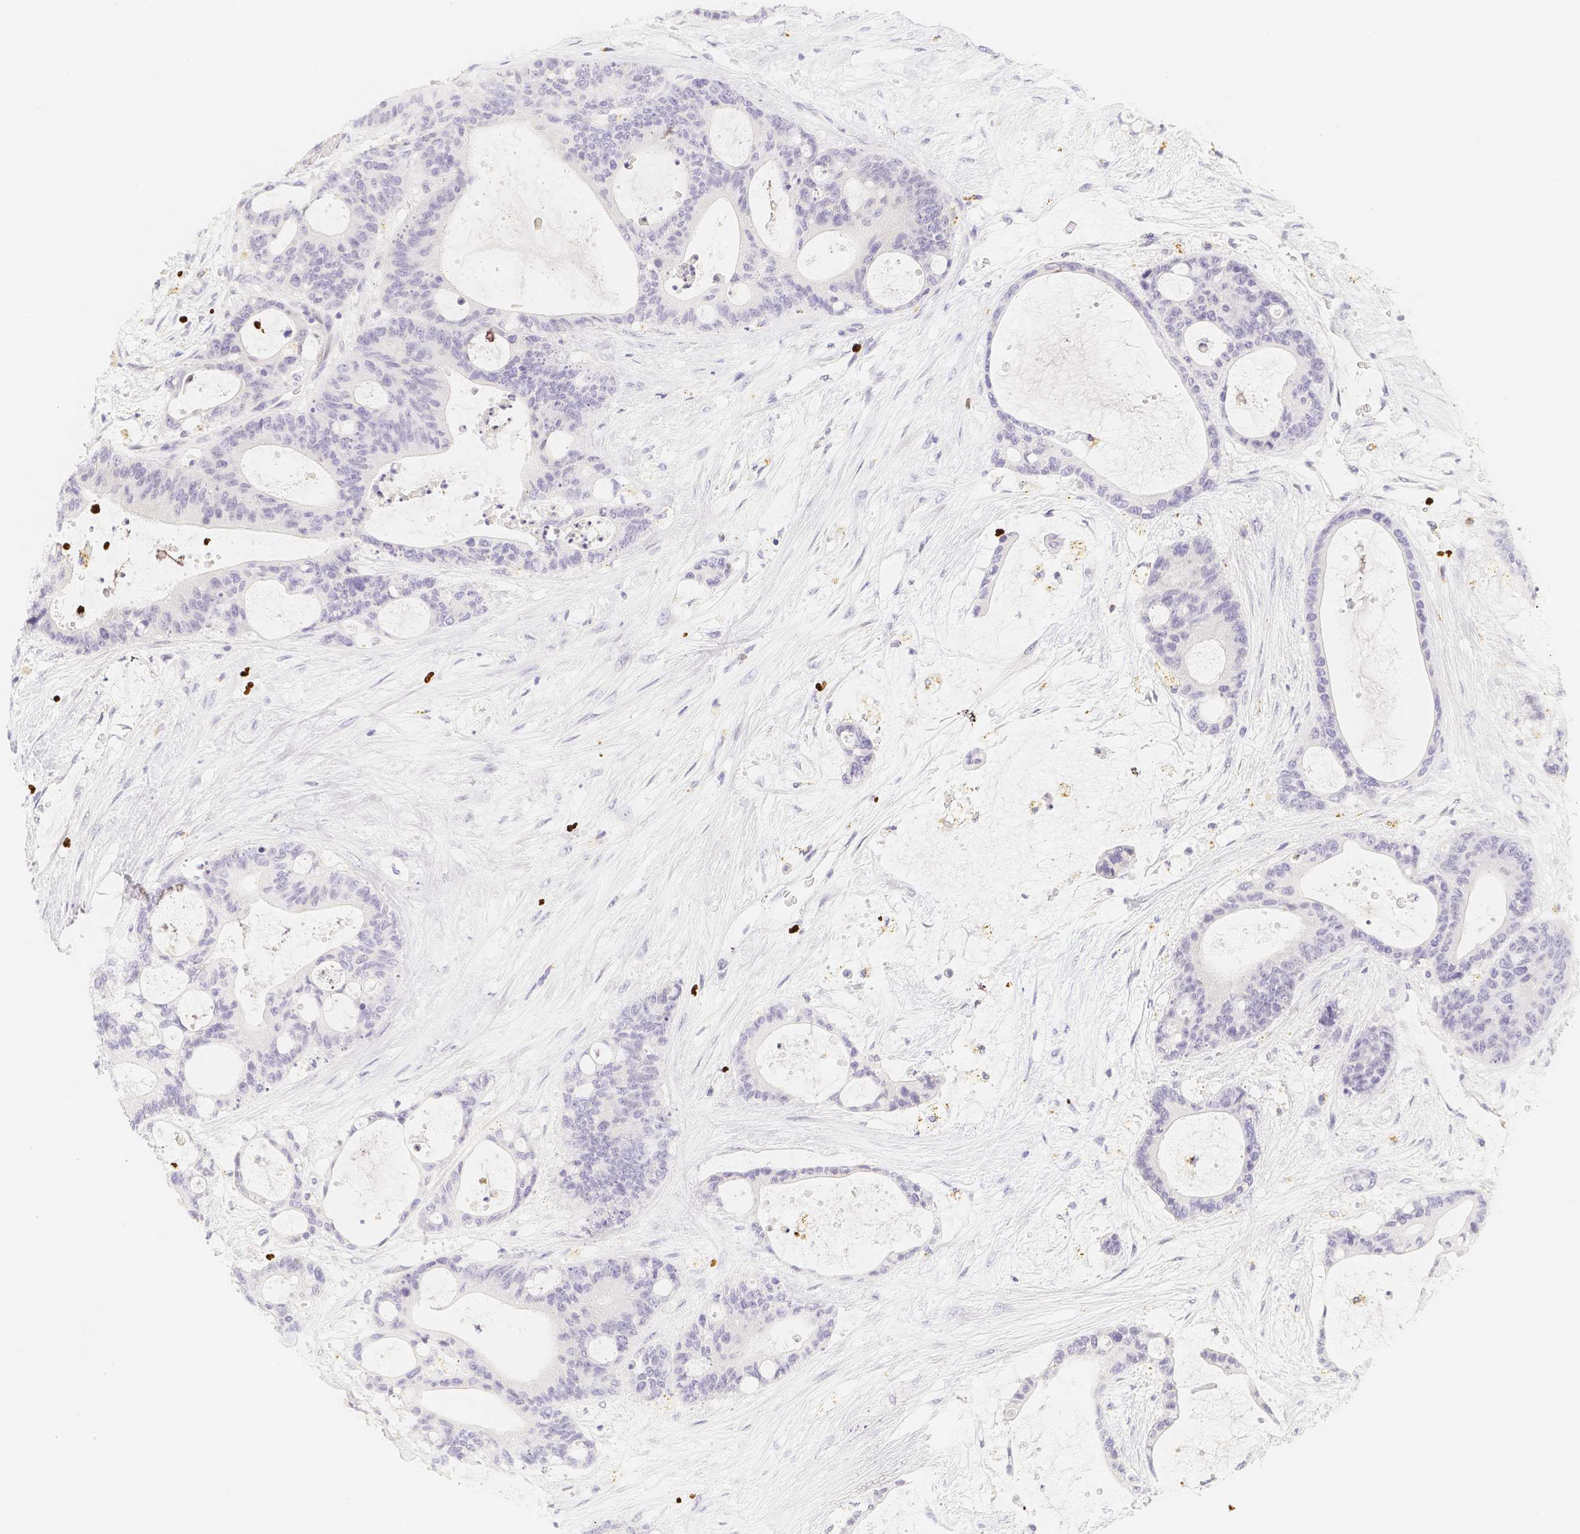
{"staining": {"intensity": "negative", "quantity": "none", "location": "none"}, "tissue": "liver cancer", "cell_type": "Tumor cells", "image_type": "cancer", "snomed": [{"axis": "morphology", "description": "Cholangiocarcinoma"}, {"axis": "topography", "description": "Liver"}], "caption": "An immunohistochemistry (IHC) histopathology image of liver cancer is shown. There is no staining in tumor cells of liver cancer.", "gene": "PADI4", "patient": {"sex": "female", "age": 73}}